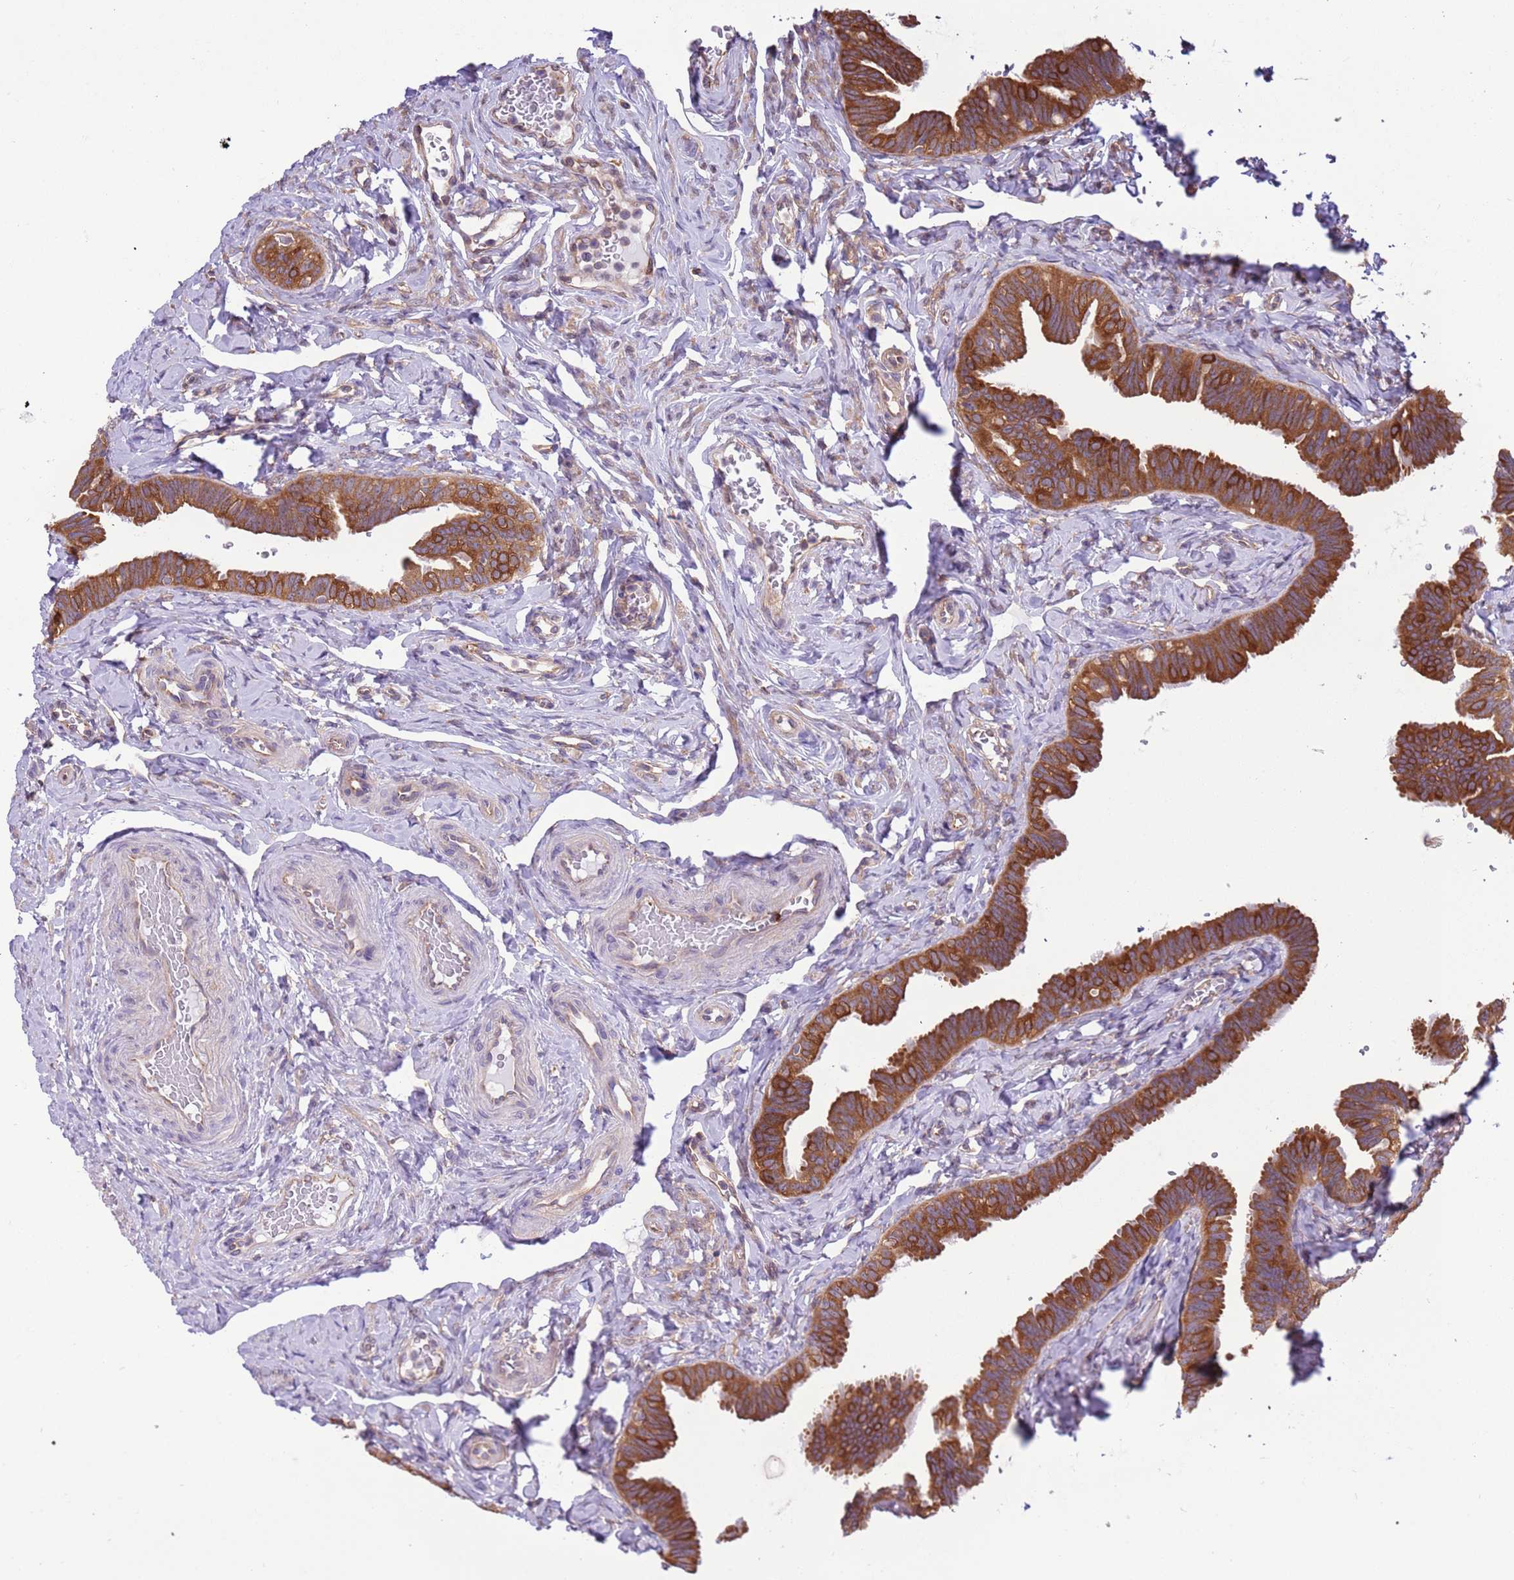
{"staining": {"intensity": "strong", "quantity": ">75%", "location": "cytoplasmic/membranous"}, "tissue": "fallopian tube", "cell_type": "Glandular cells", "image_type": "normal", "snomed": [{"axis": "morphology", "description": "Normal tissue, NOS"}, {"axis": "topography", "description": "Fallopian tube"}], "caption": "IHC staining of normal fallopian tube, which displays high levels of strong cytoplasmic/membranous positivity in about >75% of glandular cells indicating strong cytoplasmic/membranous protein staining. The staining was performed using DAB (brown) for protein detection and nuclei were counterstained in hematoxylin (blue).", "gene": "STIP1", "patient": {"sex": "female", "age": 39}}